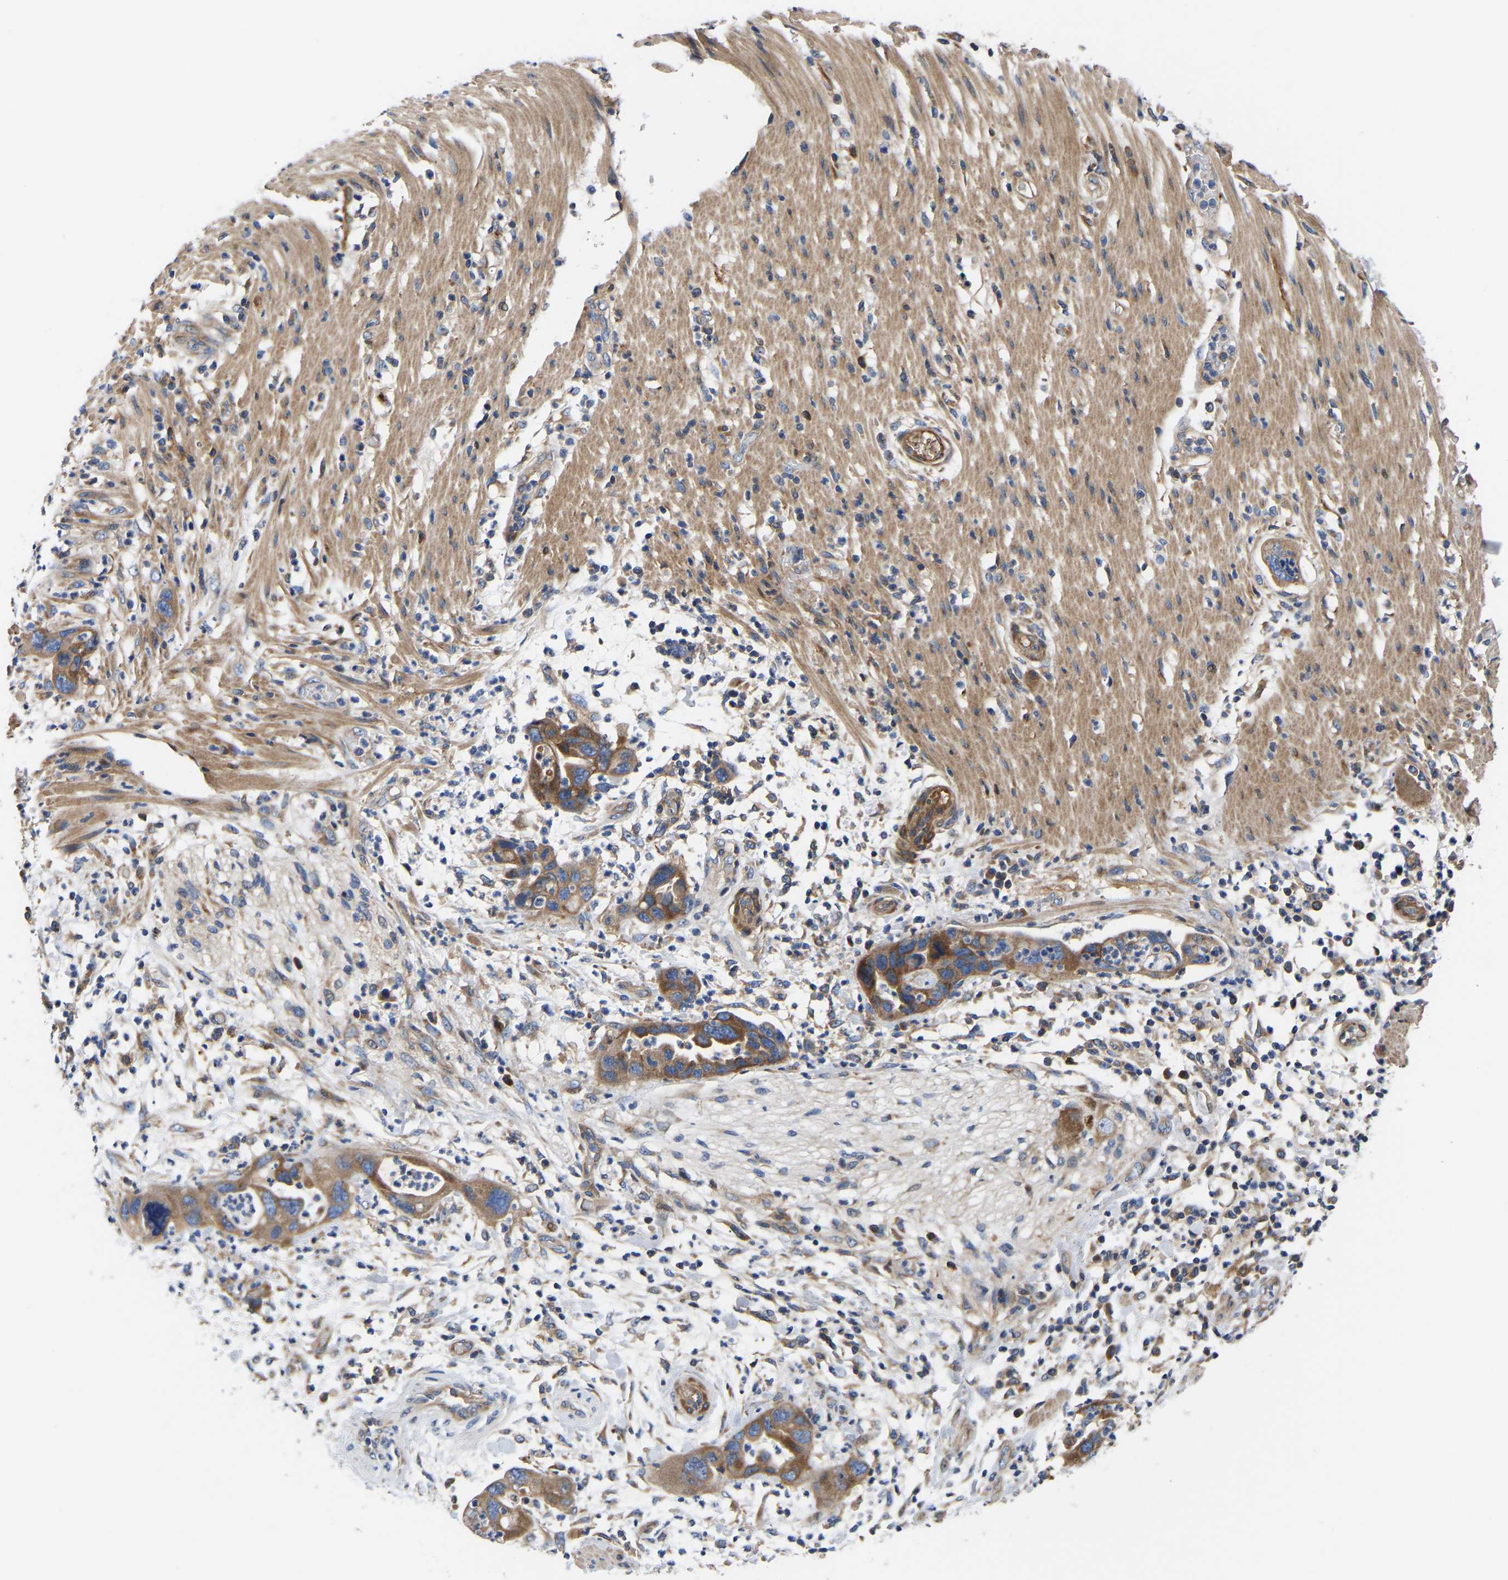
{"staining": {"intensity": "moderate", "quantity": ">75%", "location": "cytoplasmic/membranous"}, "tissue": "pancreatic cancer", "cell_type": "Tumor cells", "image_type": "cancer", "snomed": [{"axis": "morphology", "description": "Adenocarcinoma, NOS"}, {"axis": "topography", "description": "Pancreas"}], "caption": "There is medium levels of moderate cytoplasmic/membranous positivity in tumor cells of pancreatic adenocarcinoma, as demonstrated by immunohistochemical staining (brown color).", "gene": "AIMP2", "patient": {"sex": "female", "age": 71}}